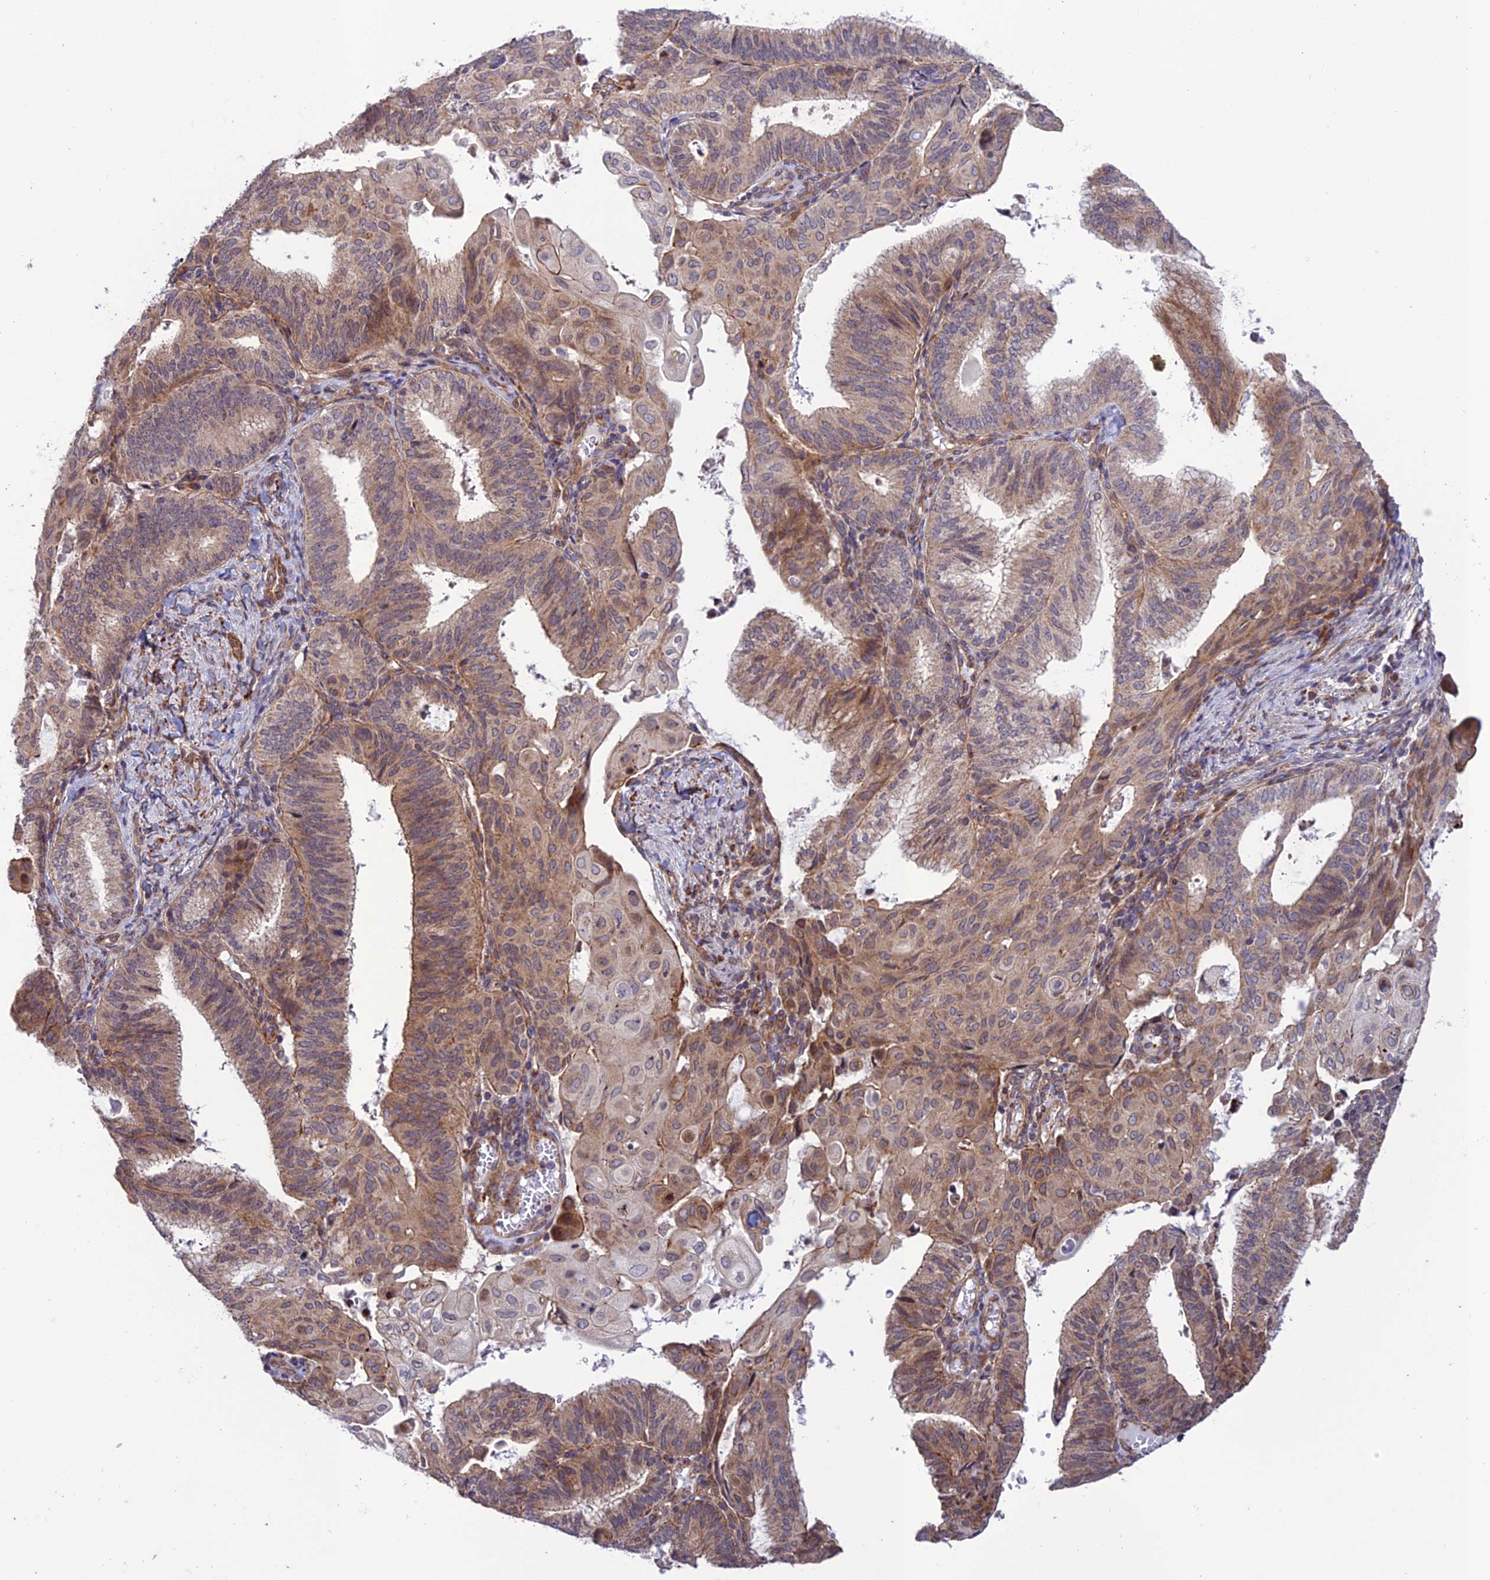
{"staining": {"intensity": "weak", "quantity": "25%-75%", "location": "cytoplasmic/membranous"}, "tissue": "endometrial cancer", "cell_type": "Tumor cells", "image_type": "cancer", "snomed": [{"axis": "morphology", "description": "Adenocarcinoma, NOS"}, {"axis": "topography", "description": "Endometrium"}], "caption": "A histopathology image showing weak cytoplasmic/membranous staining in approximately 25%-75% of tumor cells in adenocarcinoma (endometrial), as visualized by brown immunohistochemical staining.", "gene": "TNIP3", "patient": {"sex": "female", "age": 49}}